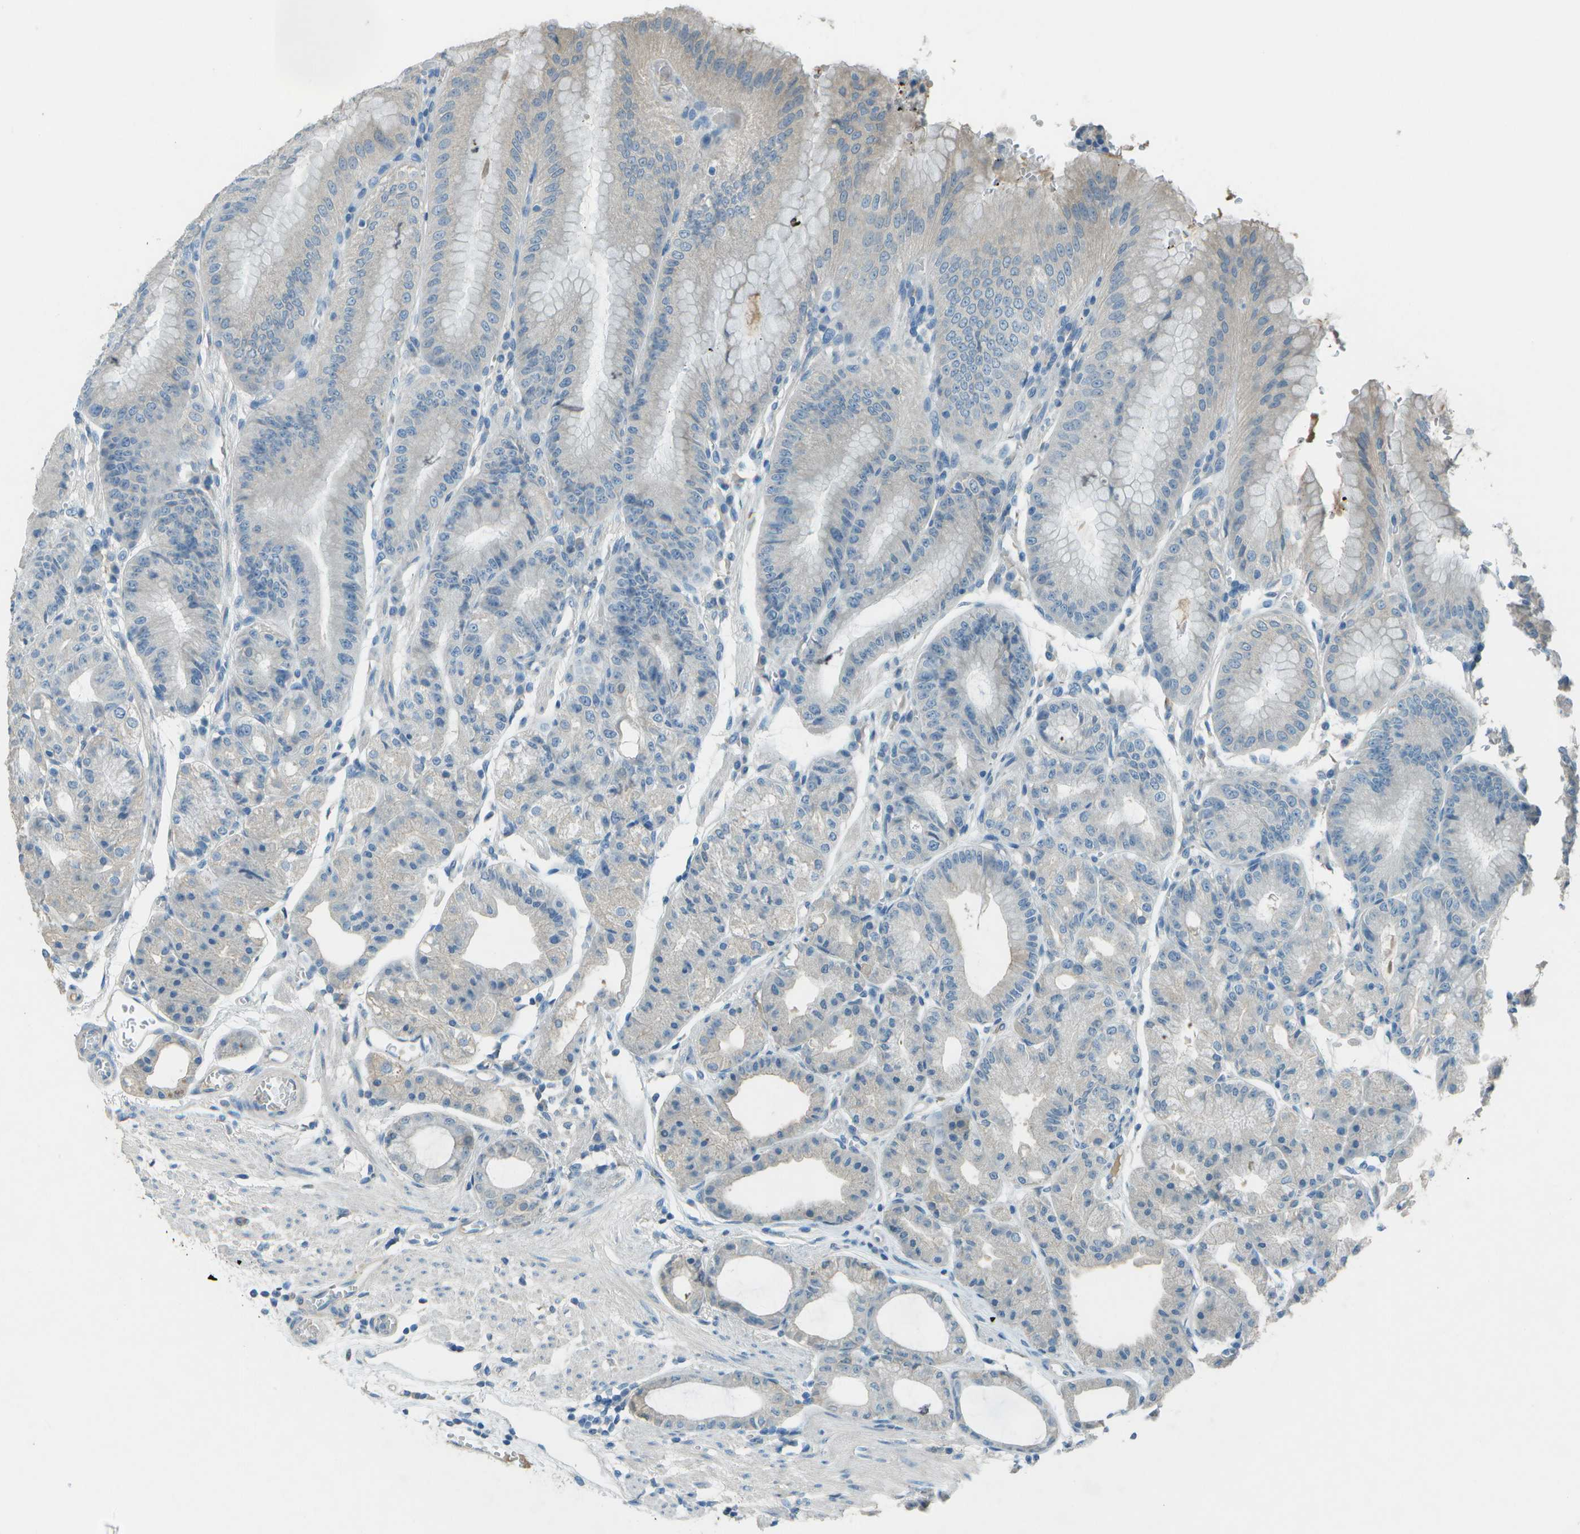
{"staining": {"intensity": "weak", "quantity": "25%-75%", "location": "cytoplasmic/membranous"}, "tissue": "stomach", "cell_type": "Glandular cells", "image_type": "normal", "snomed": [{"axis": "morphology", "description": "Normal tissue, NOS"}, {"axis": "topography", "description": "Stomach, lower"}], "caption": "An image of human stomach stained for a protein reveals weak cytoplasmic/membranous brown staining in glandular cells. The protein of interest is shown in brown color, while the nuclei are stained blue.", "gene": "LGI2", "patient": {"sex": "male", "age": 71}}